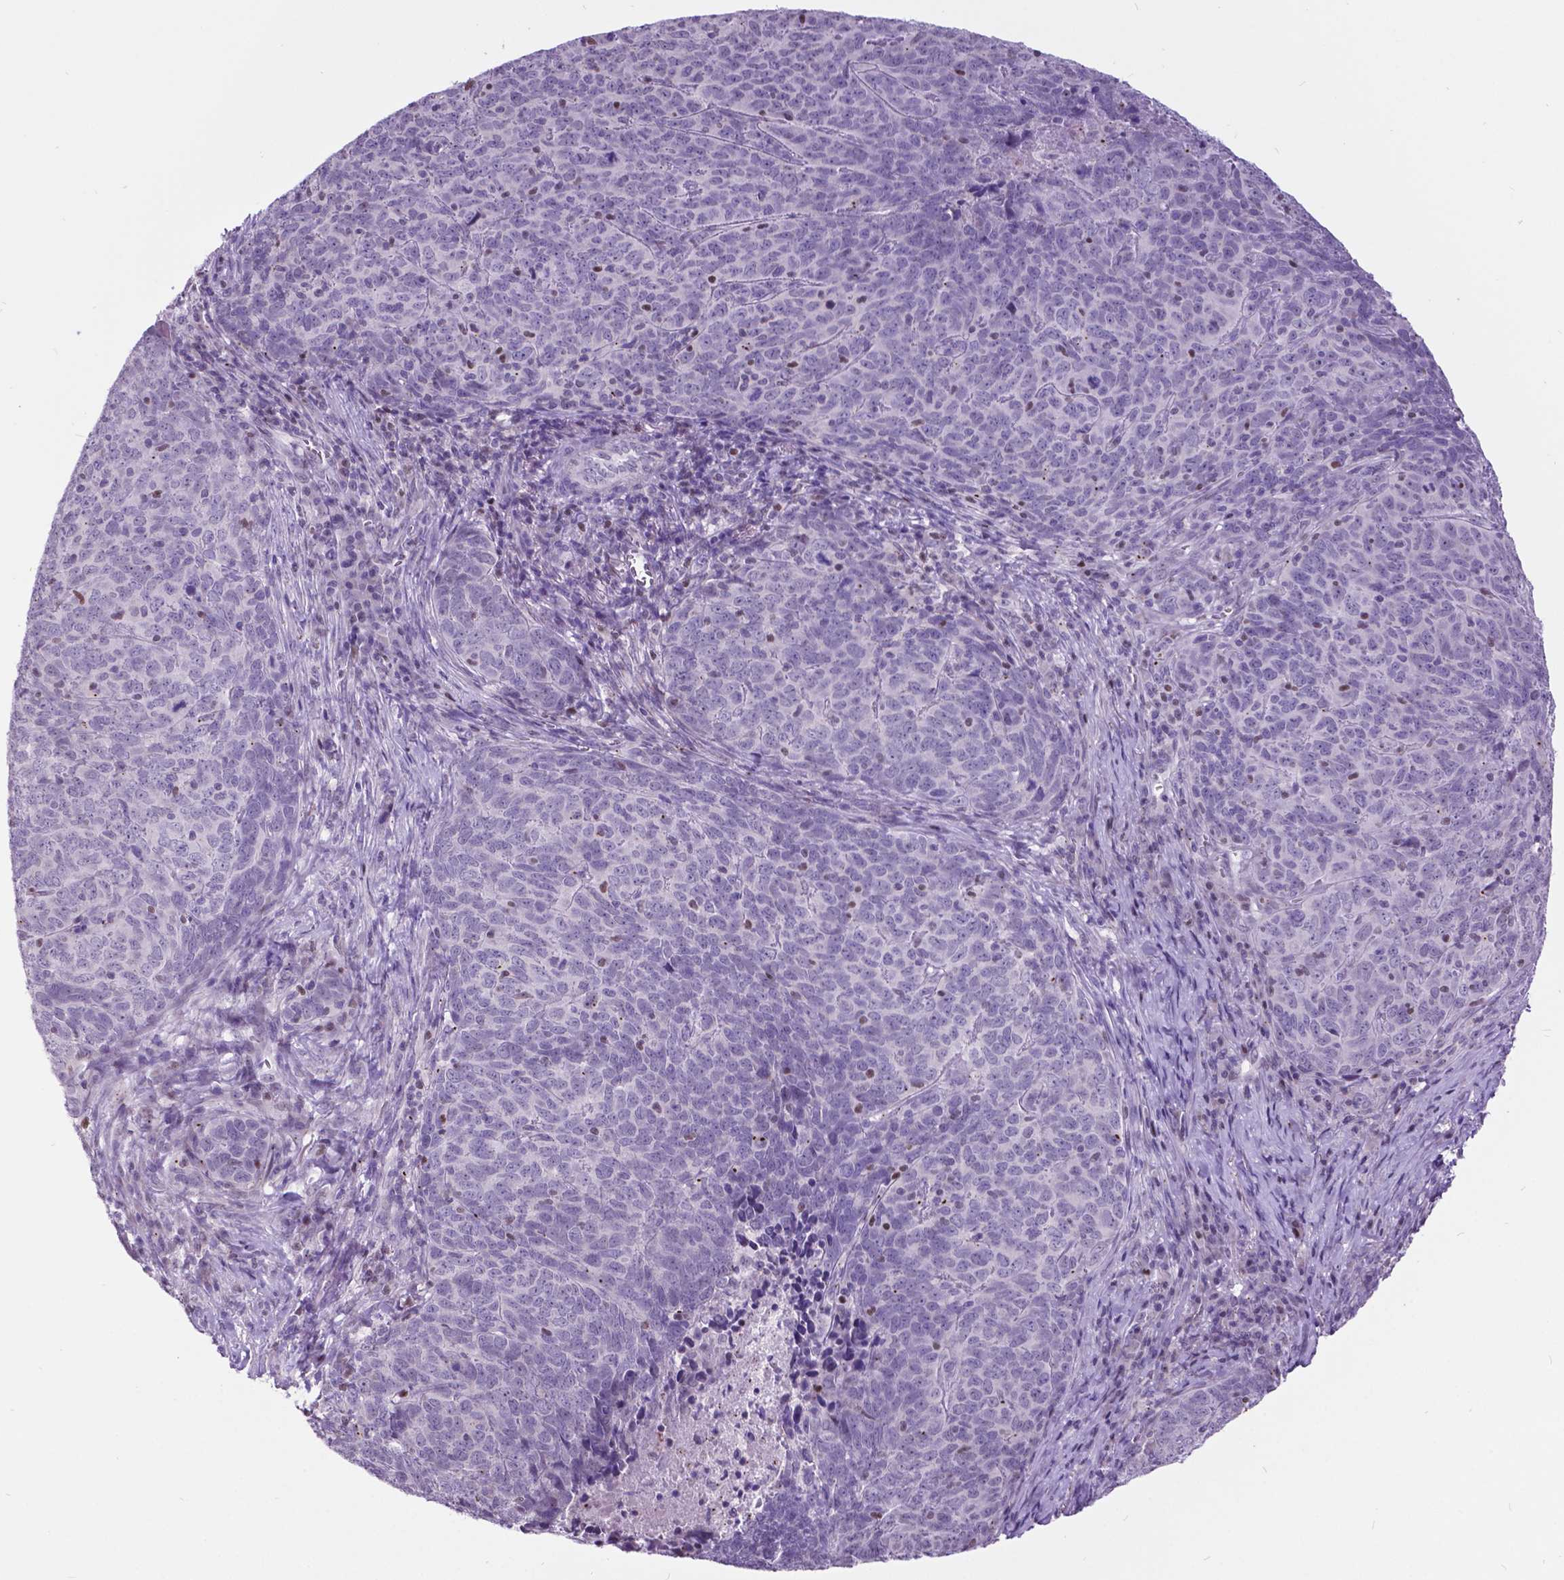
{"staining": {"intensity": "negative", "quantity": "none", "location": "none"}, "tissue": "skin cancer", "cell_type": "Tumor cells", "image_type": "cancer", "snomed": [{"axis": "morphology", "description": "Squamous cell carcinoma, NOS"}, {"axis": "topography", "description": "Skin"}, {"axis": "topography", "description": "Anal"}], "caption": "Immunohistochemistry (IHC) of human skin cancer demonstrates no staining in tumor cells.", "gene": "DPF3", "patient": {"sex": "female", "age": 51}}